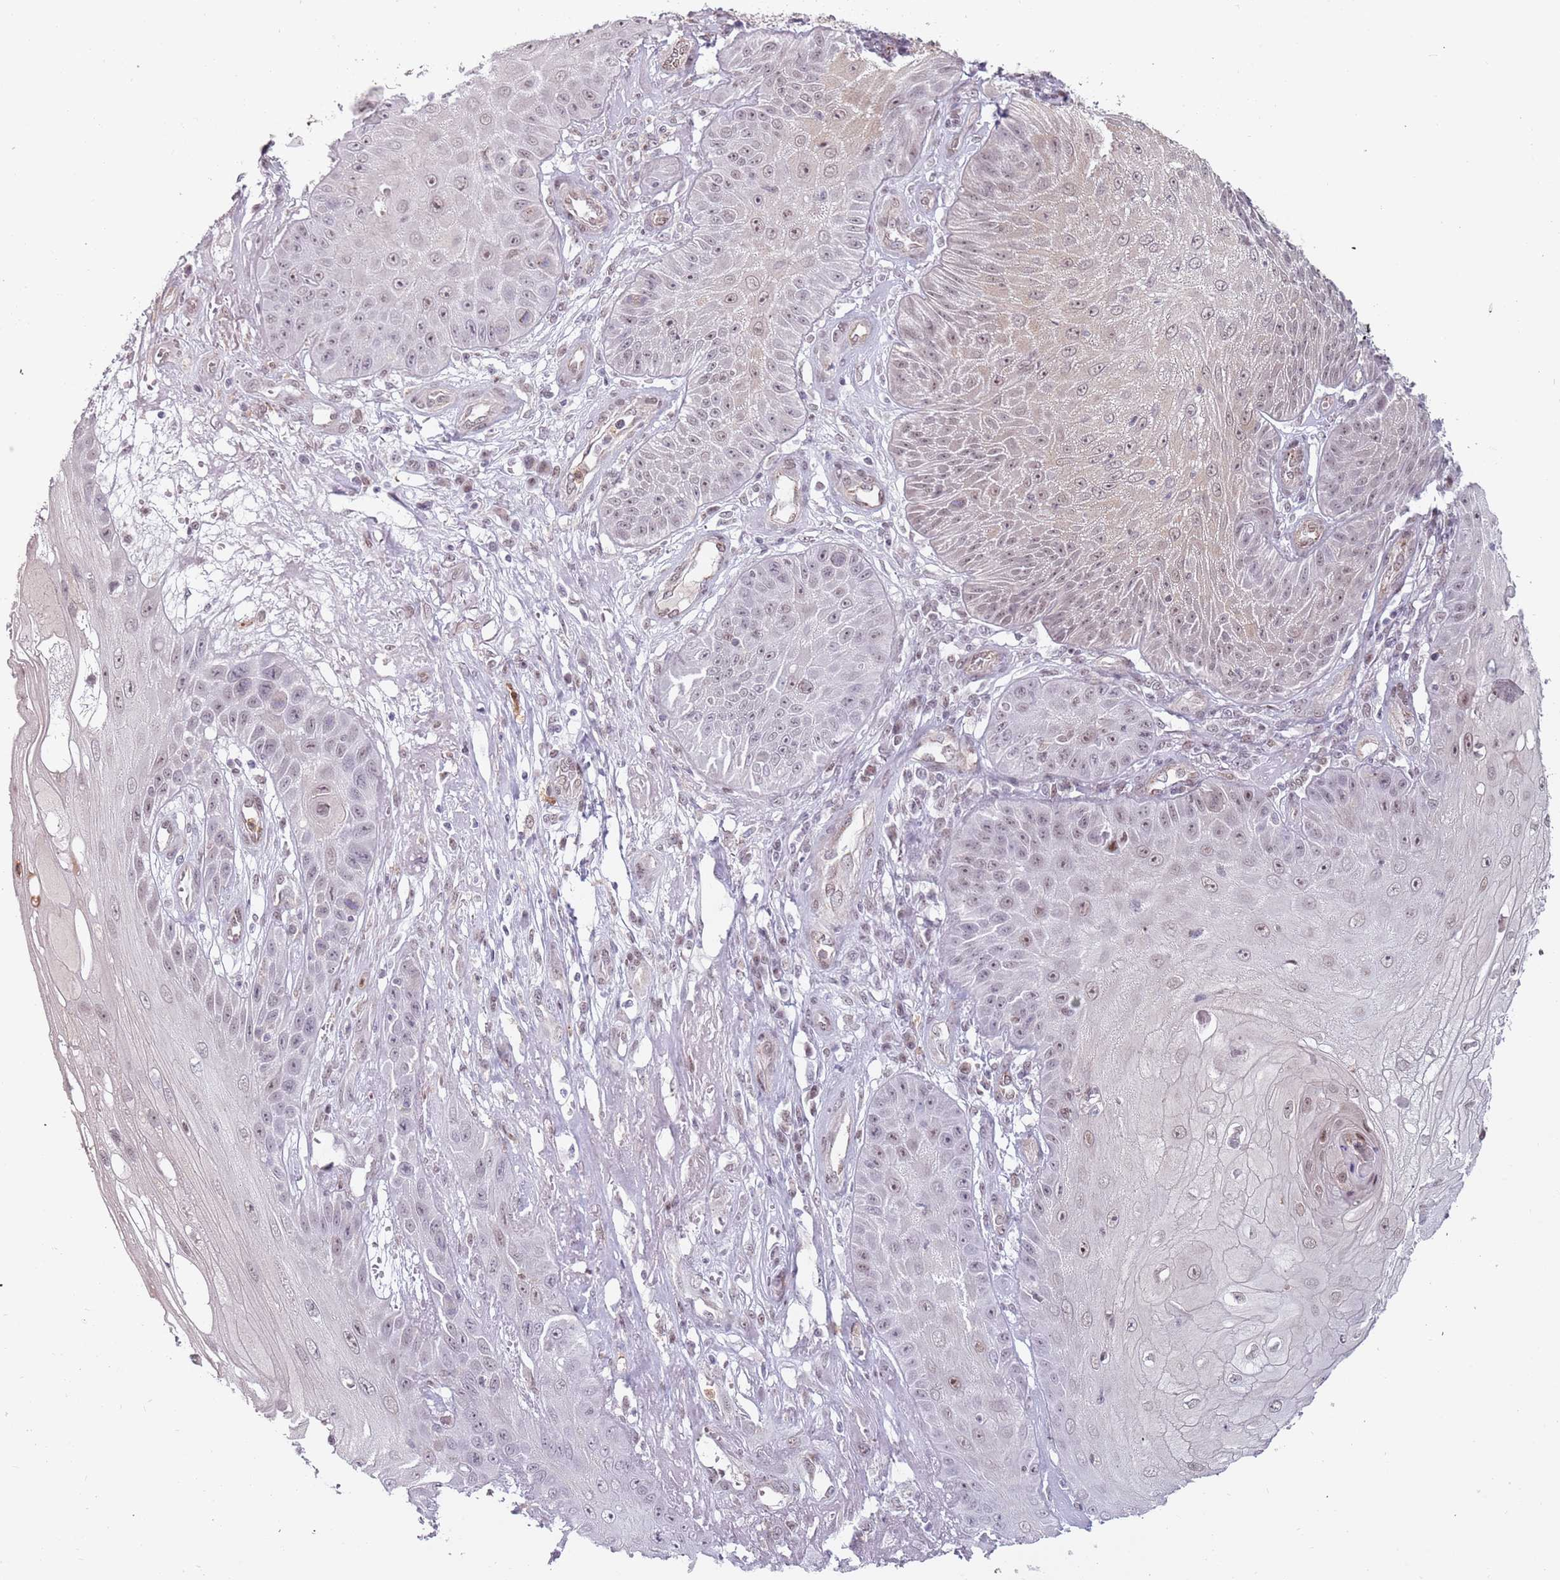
{"staining": {"intensity": "weak", "quantity": "<25%", "location": "nuclear"}, "tissue": "skin cancer", "cell_type": "Tumor cells", "image_type": "cancer", "snomed": [{"axis": "morphology", "description": "Squamous cell carcinoma, NOS"}, {"axis": "topography", "description": "Skin"}], "caption": "A photomicrograph of skin squamous cell carcinoma stained for a protein displays no brown staining in tumor cells.", "gene": "REXO4", "patient": {"sex": "male", "age": 70}}